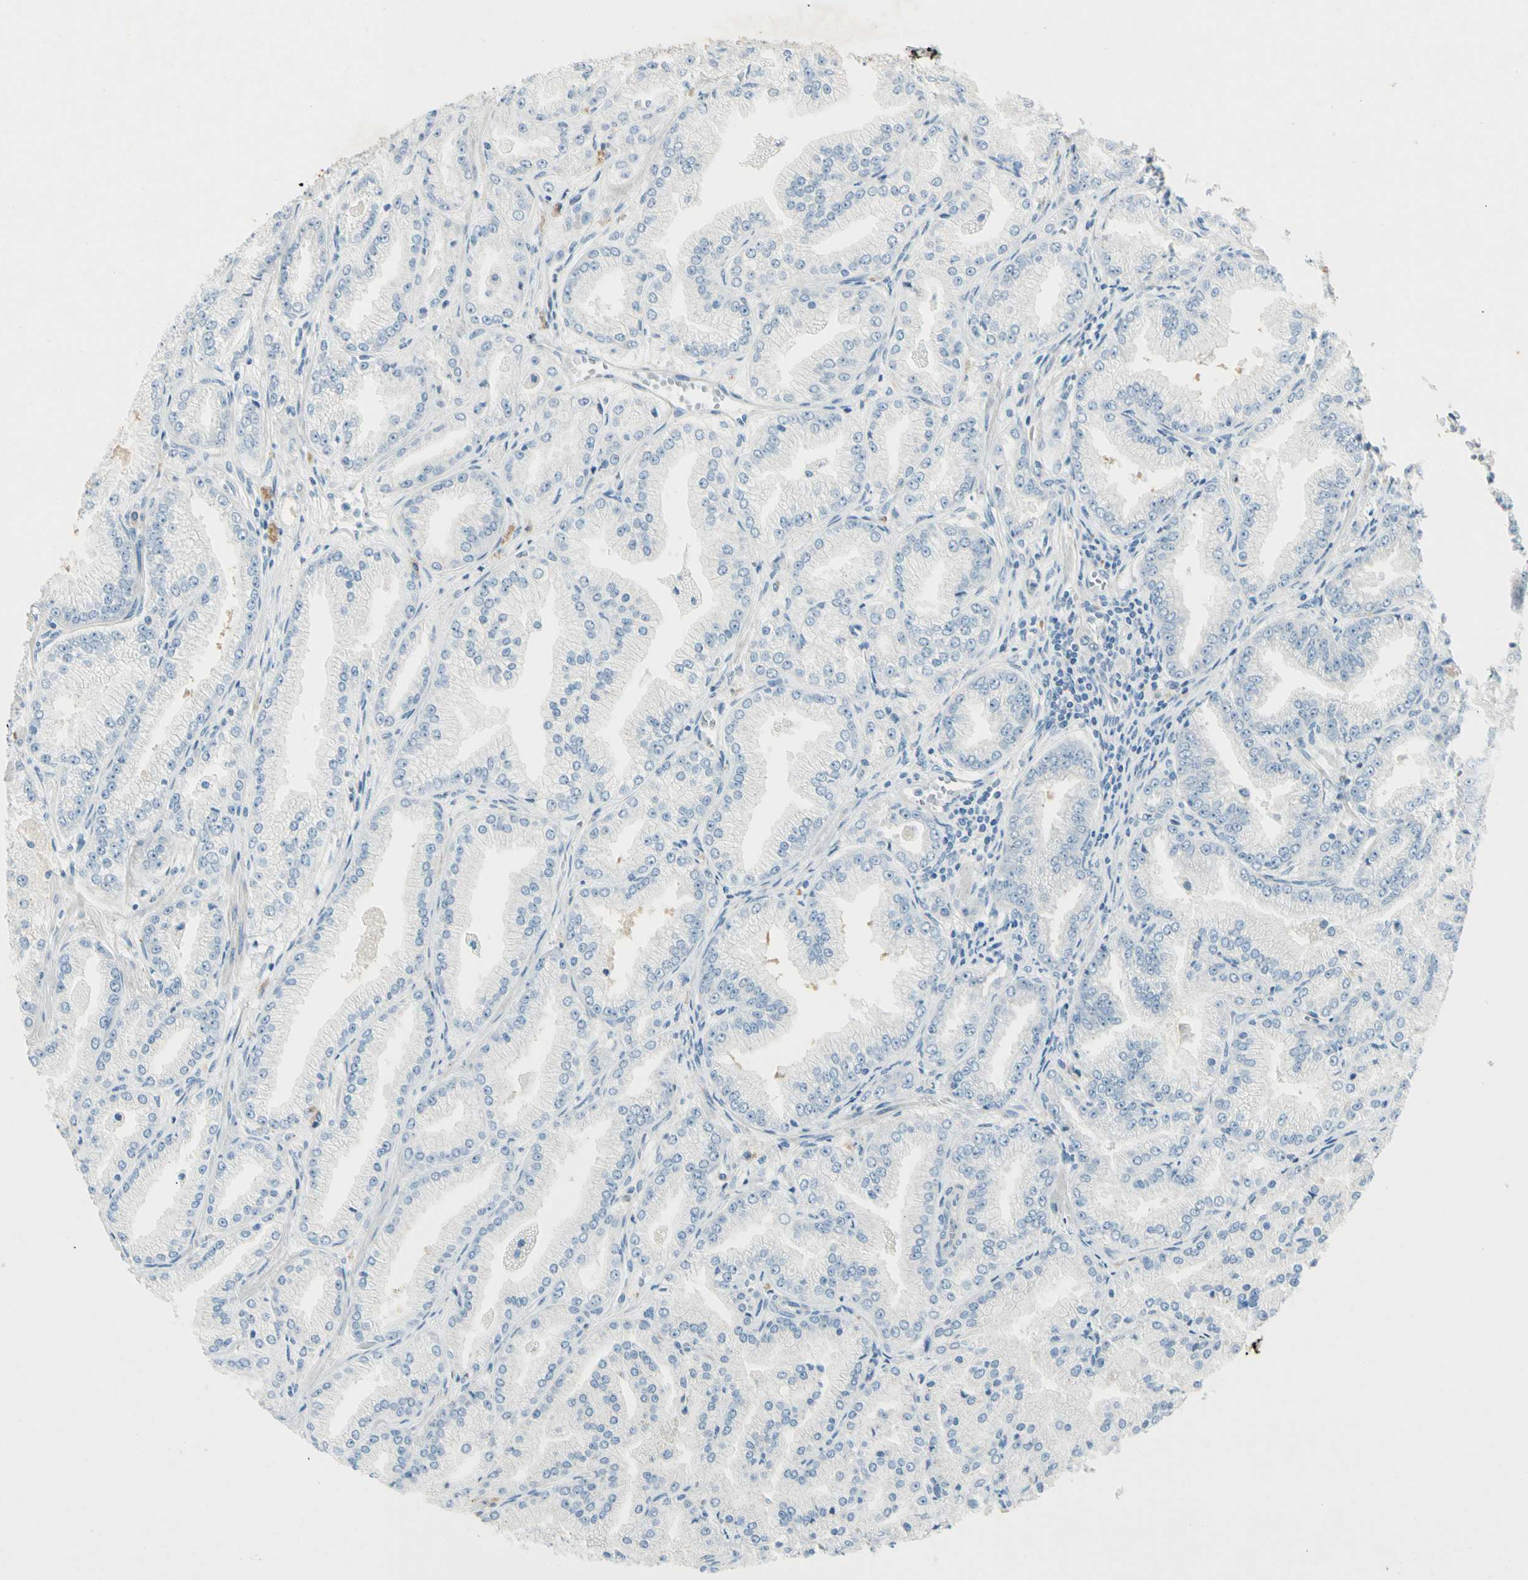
{"staining": {"intensity": "negative", "quantity": "none", "location": "none"}, "tissue": "prostate cancer", "cell_type": "Tumor cells", "image_type": "cancer", "snomed": [{"axis": "morphology", "description": "Adenocarcinoma, High grade"}, {"axis": "topography", "description": "Prostate"}], "caption": "Image shows no protein staining in tumor cells of prostate cancer (high-grade adenocarcinoma) tissue.", "gene": "SERPIND1", "patient": {"sex": "male", "age": 61}}